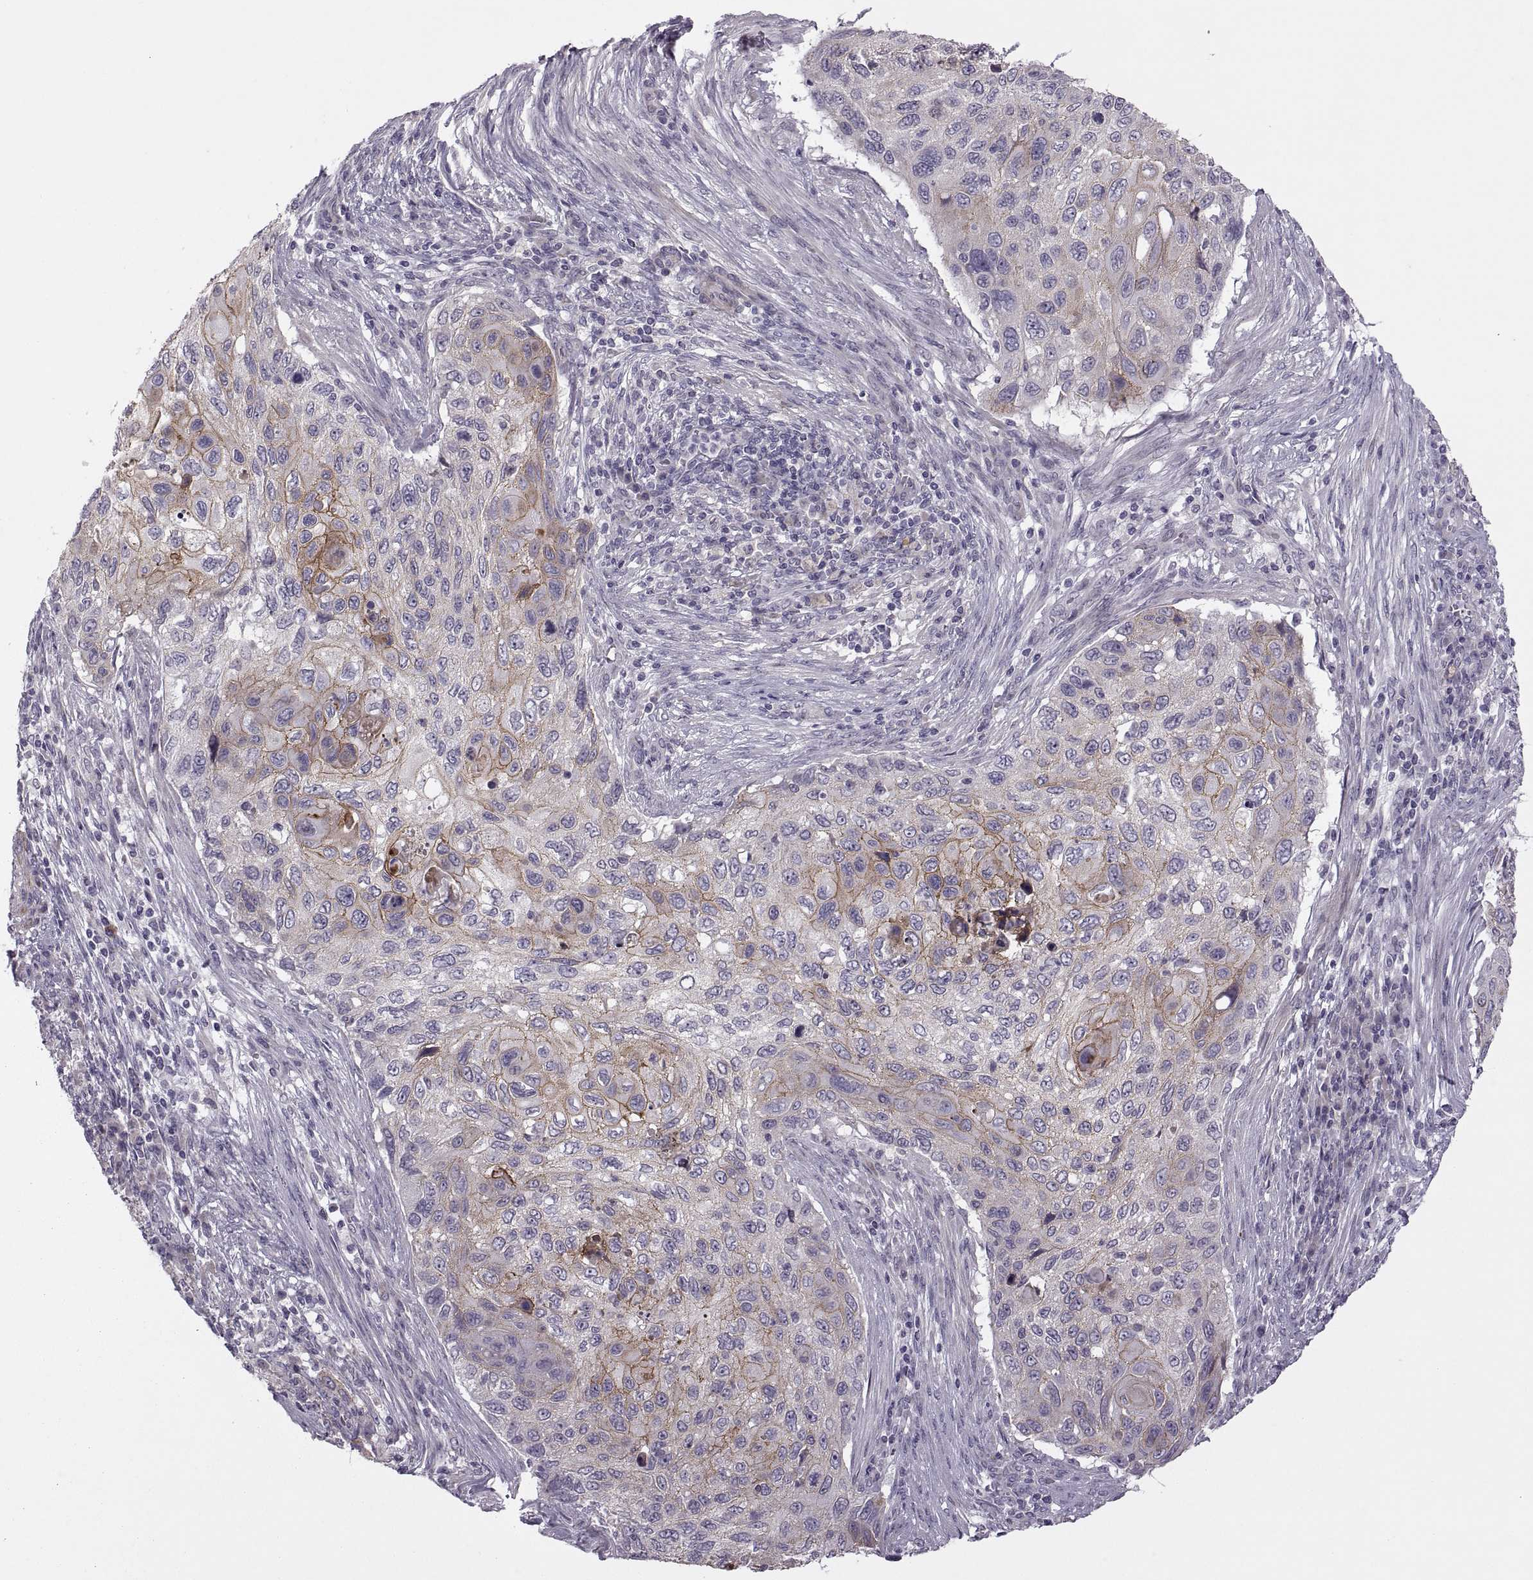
{"staining": {"intensity": "moderate", "quantity": "<25%", "location": "cytoplasmic/membranous"}, "tissue": "cervical cancer", "cell_type": "Tumor cells", "image_type": "cancer", "snomed": [{"axis": "morphology", "description": "Squamous cell carcinoma, NOS"}, {"axis": "topography", "description": "Cervix"}], "caption": "A high-resolution photomicrograph shows immunohistochemistry (IHC) staining of cervical squamous cell carcinoma, which shows moderate cytoplasmic/membranous positivity in approximately <25% of tumor cells.", "gene": "RIPK4", "patient": {"sex": "female", "age": 70}}